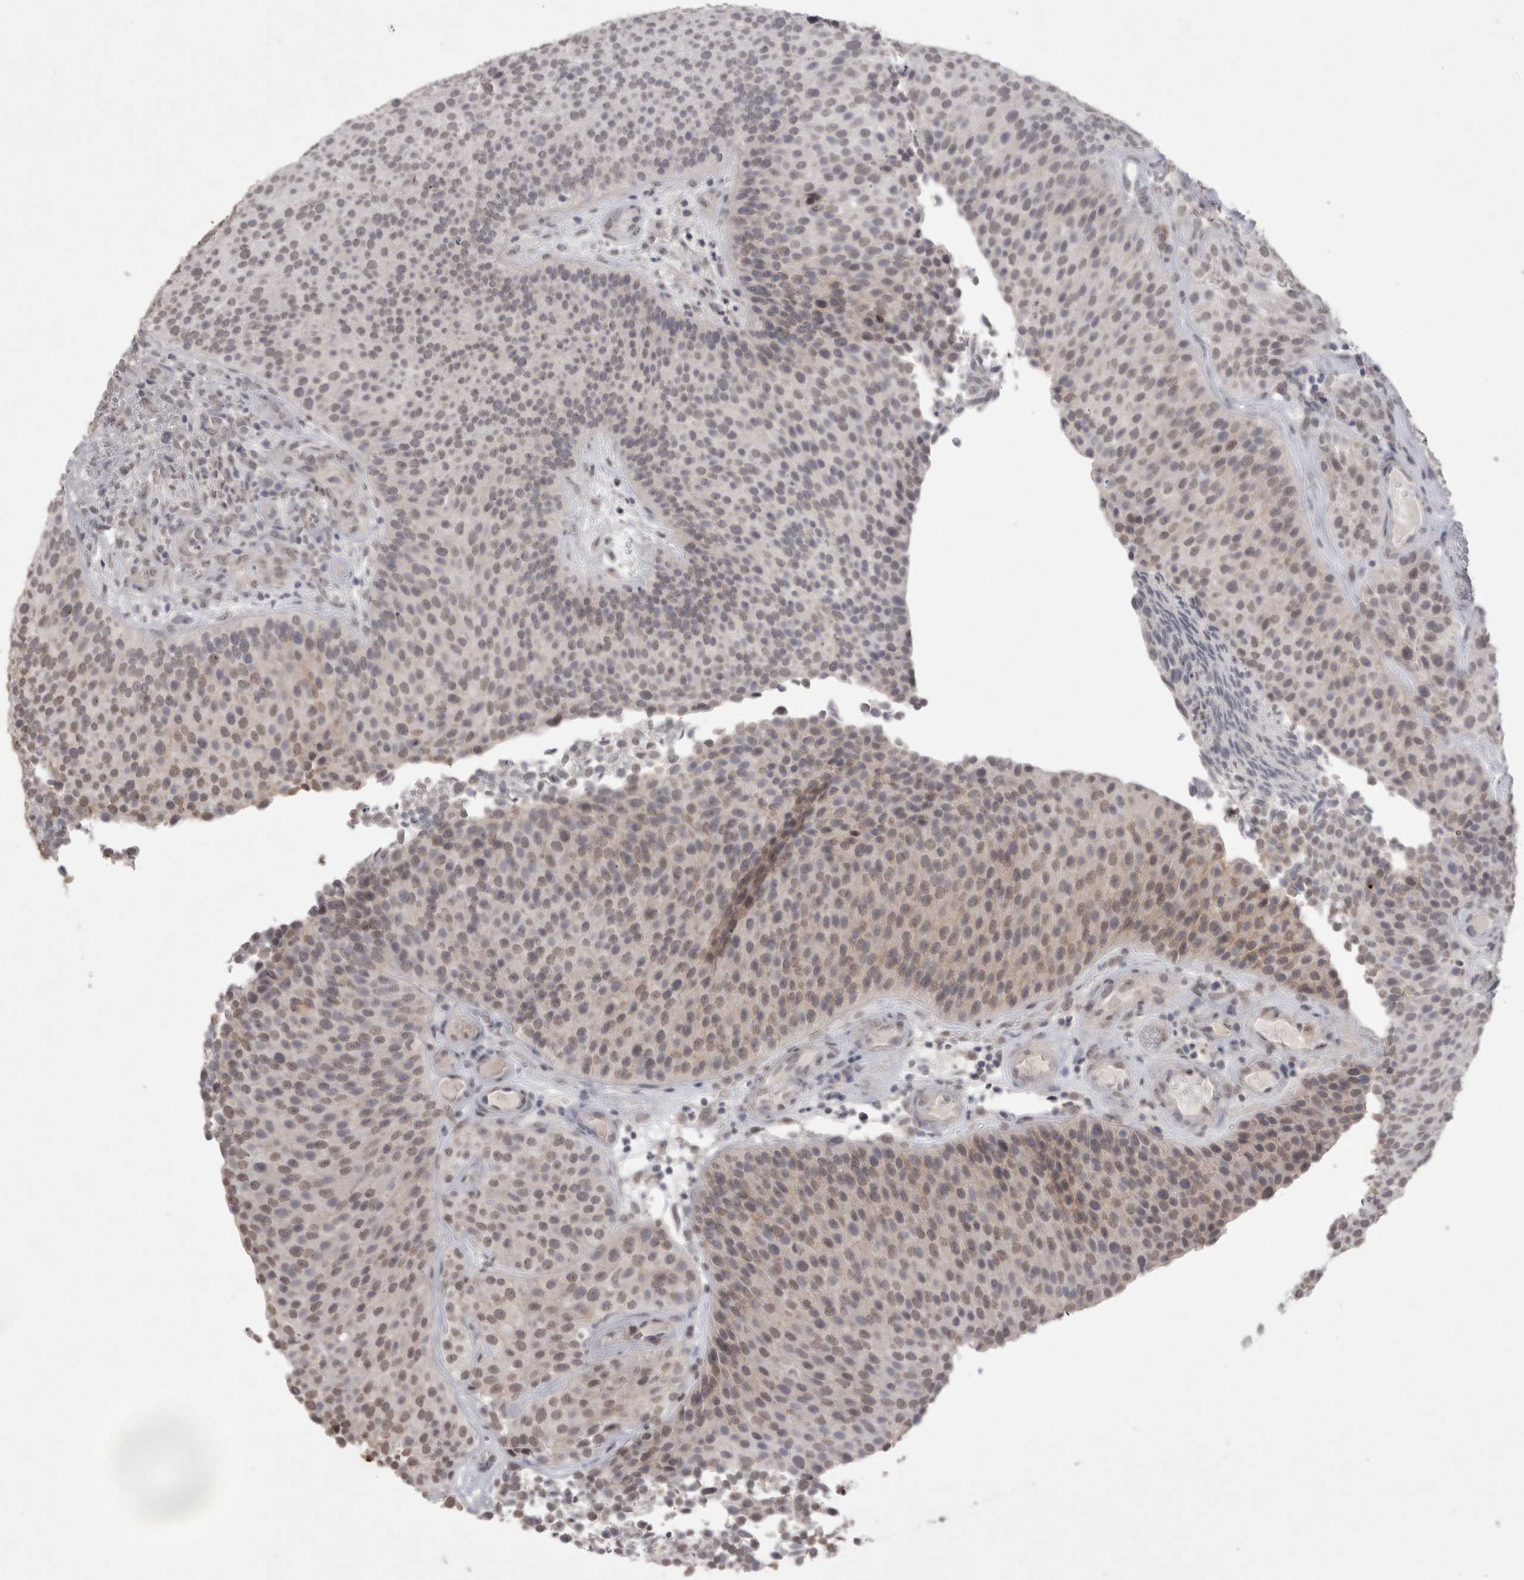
{"staining": {"intensity": "weak", "quantity": "25%-75%", "location": "nuclear"}, "tissue": "urothelial cancer", "cell_type": "Tumor cells", "image_type": "cancer", "snomed": [{"axis": "morphology", "description": "Urothelial carcinoma, Low grade"}, {"axis": "topography", "description": "Urinary bladder"}], "caption": "Protein staining of urothelial cancer tissue exhibits weak nuclear positivity in about 25%-75% of tumor cells.", "gene": "DDX4", "patient": {"sex": "male", "age": 86}}